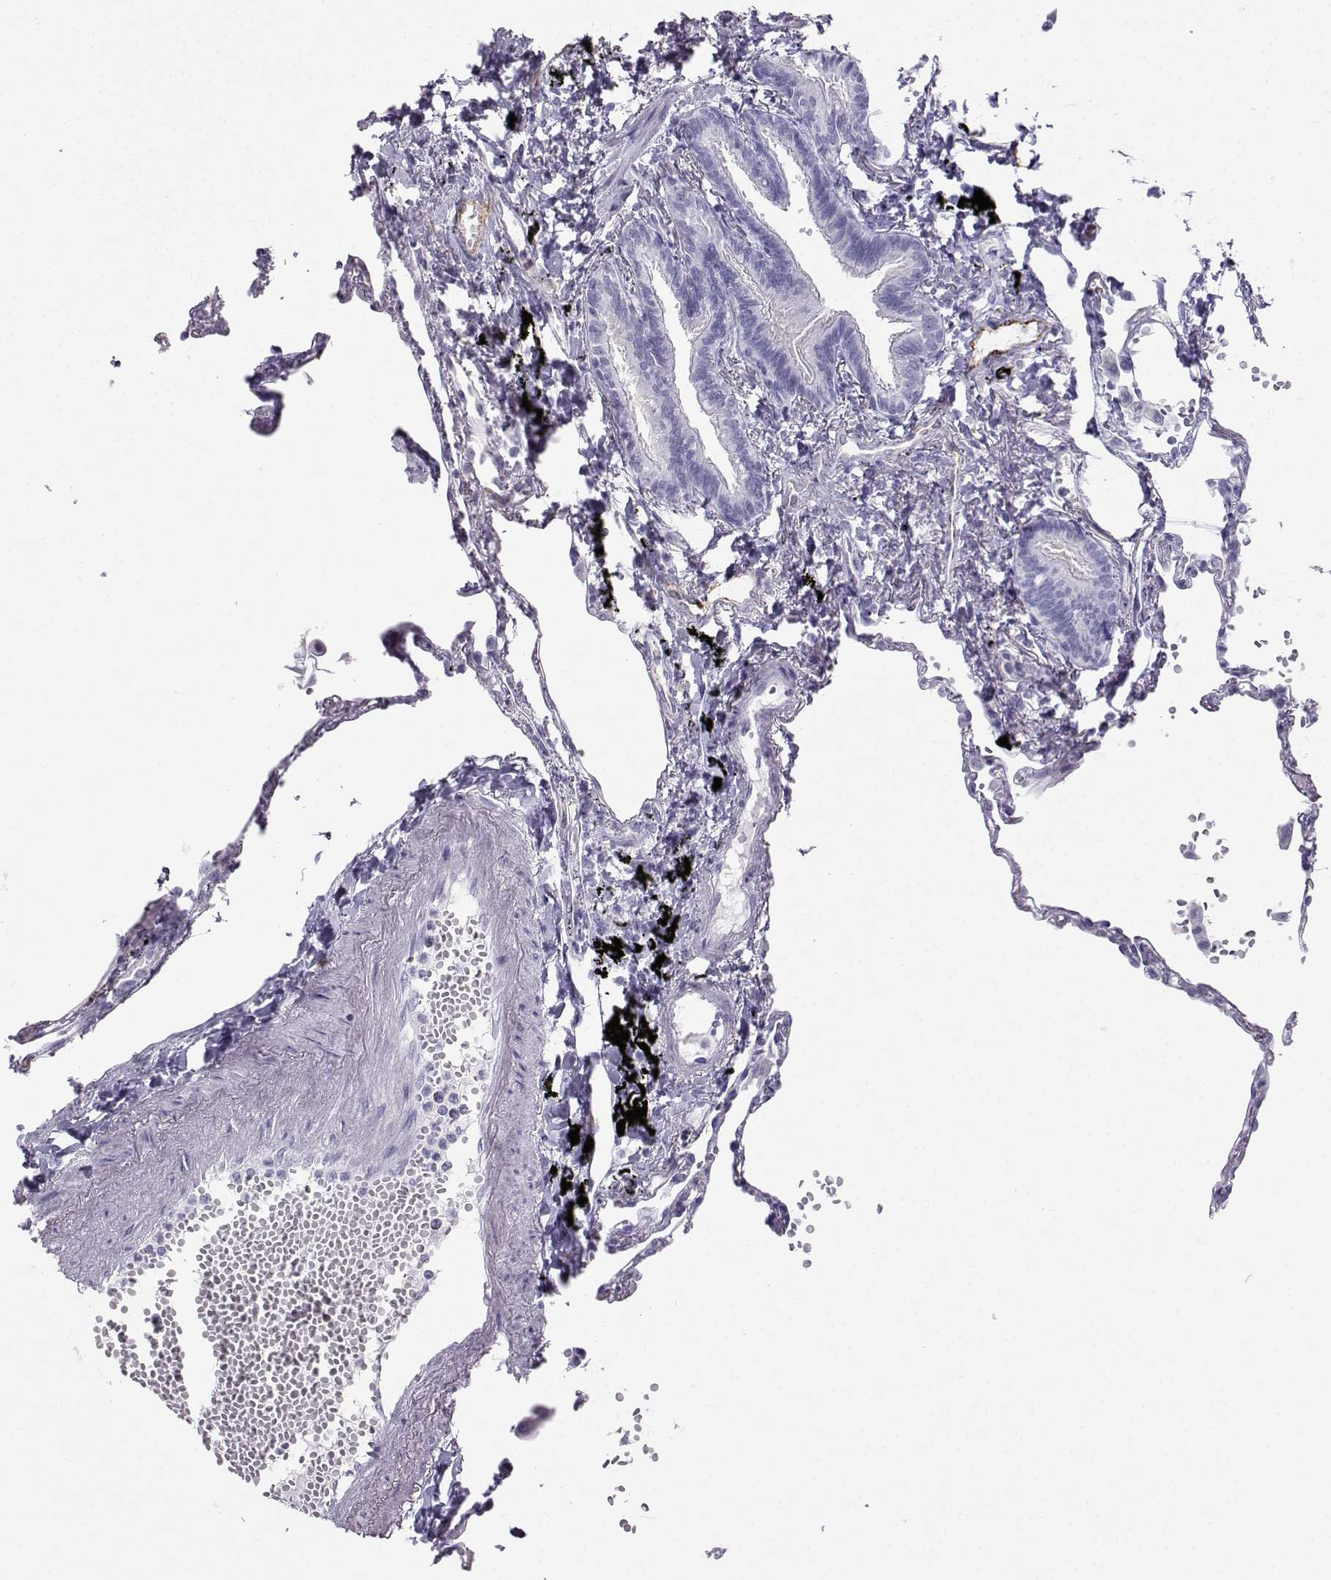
{"staining": {"intensity": "negative", "quantity": "none", "location": "none"}, "tissue": "lung", "cell_type": "Alveolar cells", "image_type": "normal", "snomed": [{"axis": "morphology", "description": "Normal tissue, NOS"}, {"axis": "topography", "description": "Lung"}], "caption": "Immunohistochemistry of benign lung demonstrates no expression in alveolar cells. Nuclei are stained in blue.", "gene": "IQCD", "patient": {"sex": "male", "age": 78}}